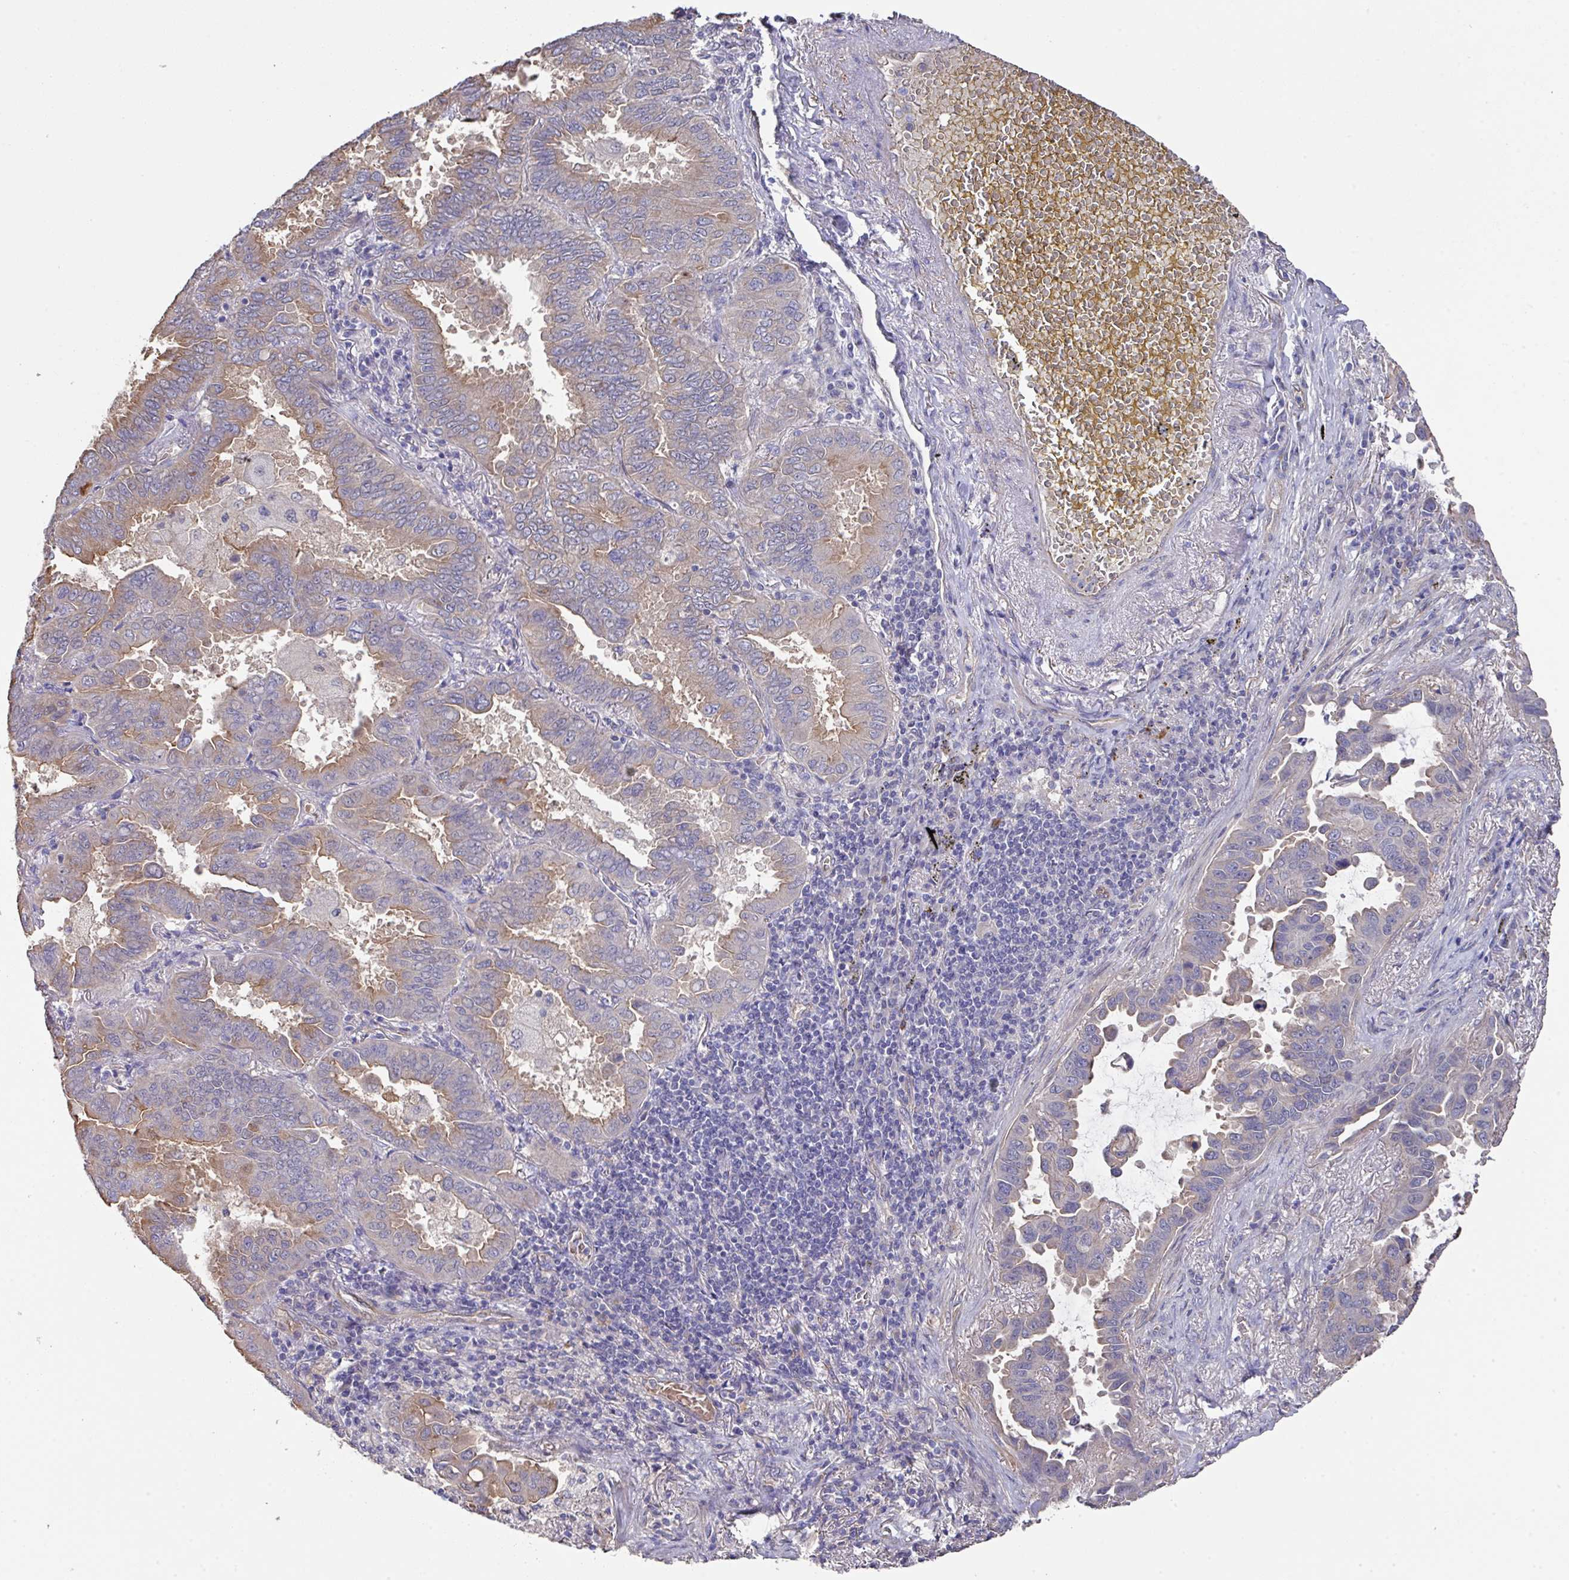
{"staining": {"intensity": "weak", "quantity": "<25%", "location": "cytoplasmic/membranous"}, "tissue": "lung cancer", "cell_type": "Tumor cells", "image_type": "cancer", "snomed": [{"axis": "morphology", "description": "Adenocarcinoma, NOS"}, {"axis": "topography", "description": "Lung"}], "caption": "Immunohistochemistry micrograph of lung cancer (adenocarcinoma) stained for a protein (brown), which displays no expression in tumor cells.", "gene": "PRR5", "patient": {"sex": "male", "age": 64}}